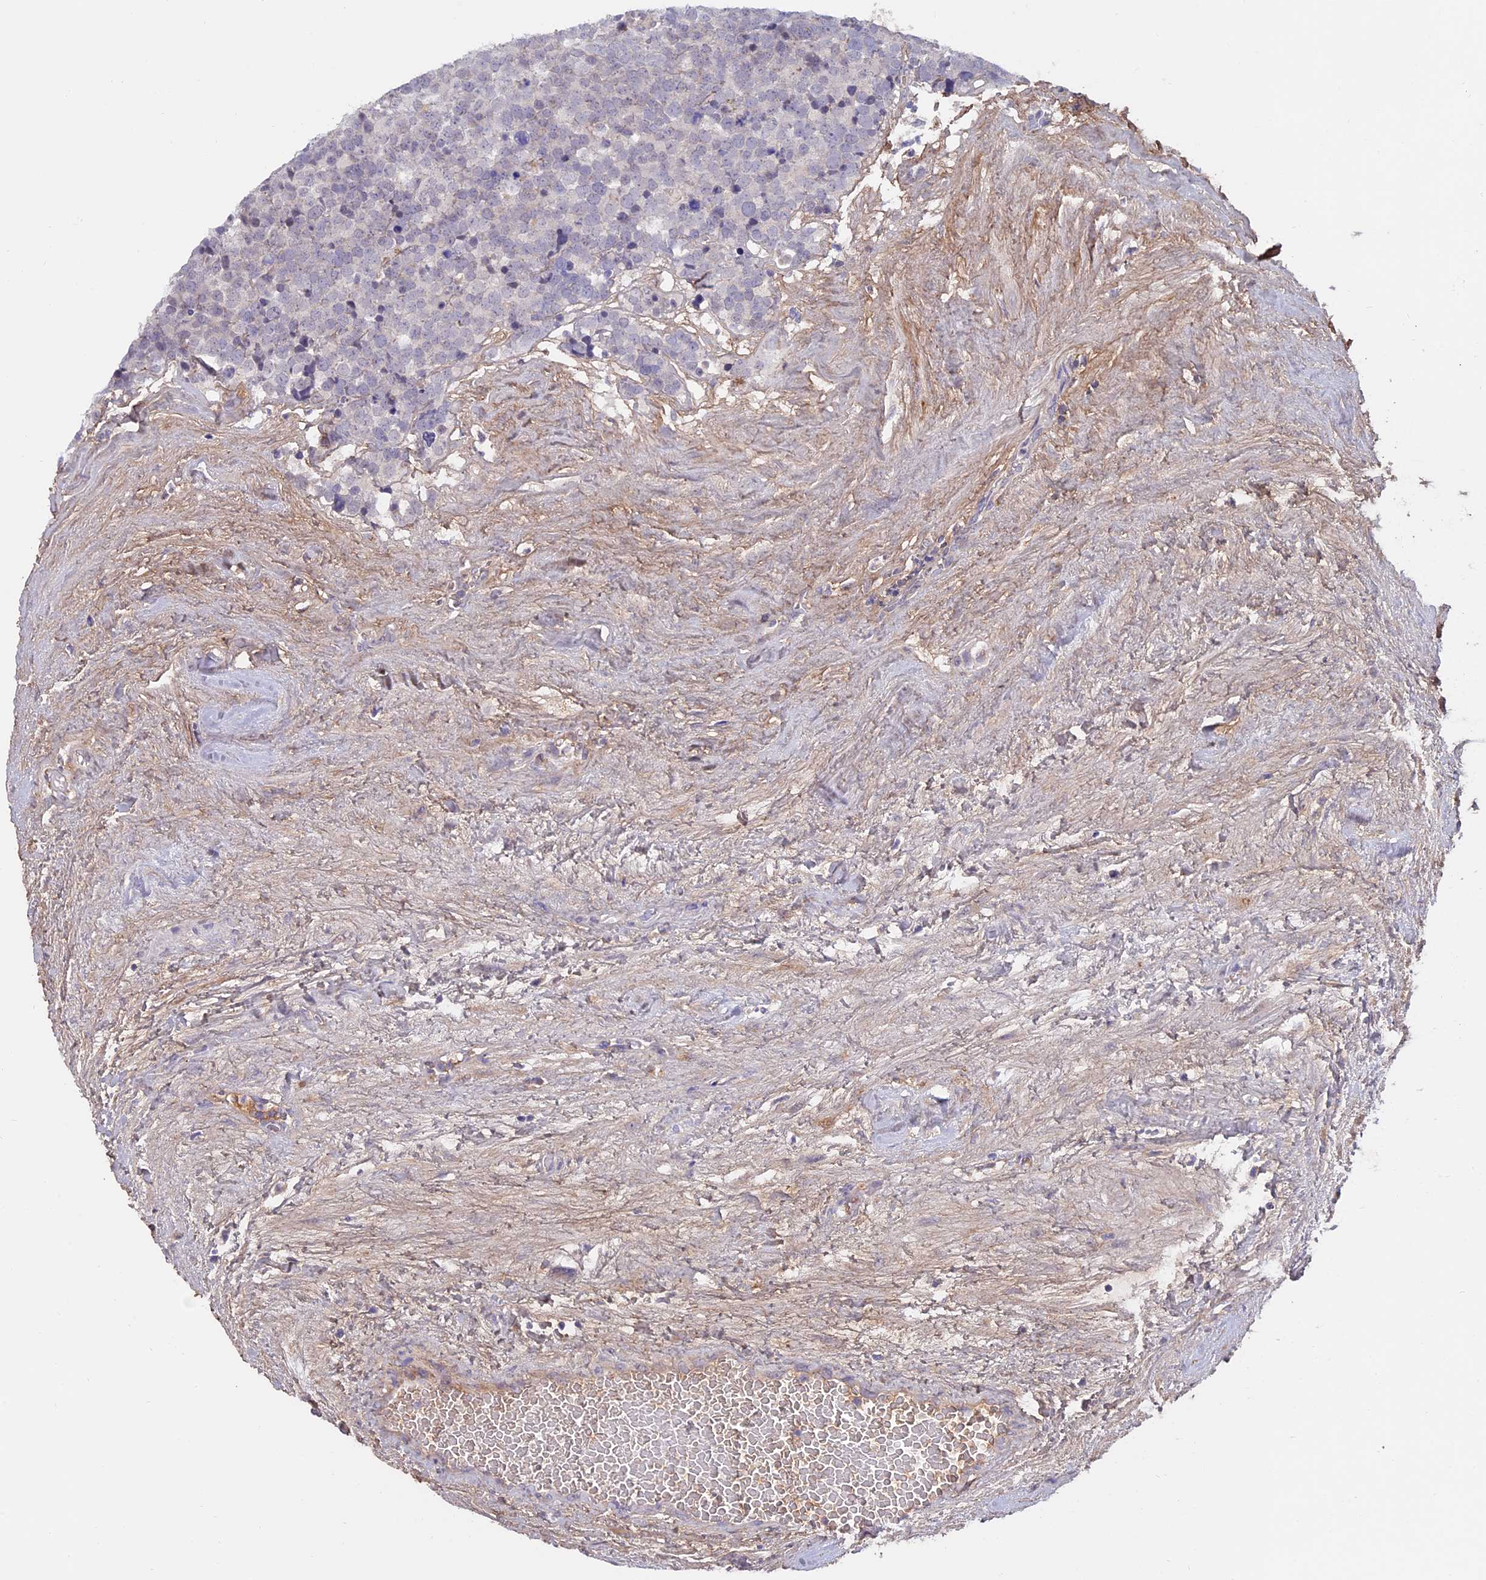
{"staining": {"intensity": "negative", "quantity": "none", "location": "none"}, "tissue": "testis cancer", "cell_type": "Tumor cells", "image_type": "cancer", "snomed": [{"axis": "morphology", "description": "Seminoma, NOS"}, {"axis": "topography", "description": "Testis"}], "caption": "Testis seminoma stained for a protein using IHC displays no expression tumor cells.", "gene": "COL4A3", "patient": {"sex": "male", "age": 71}}